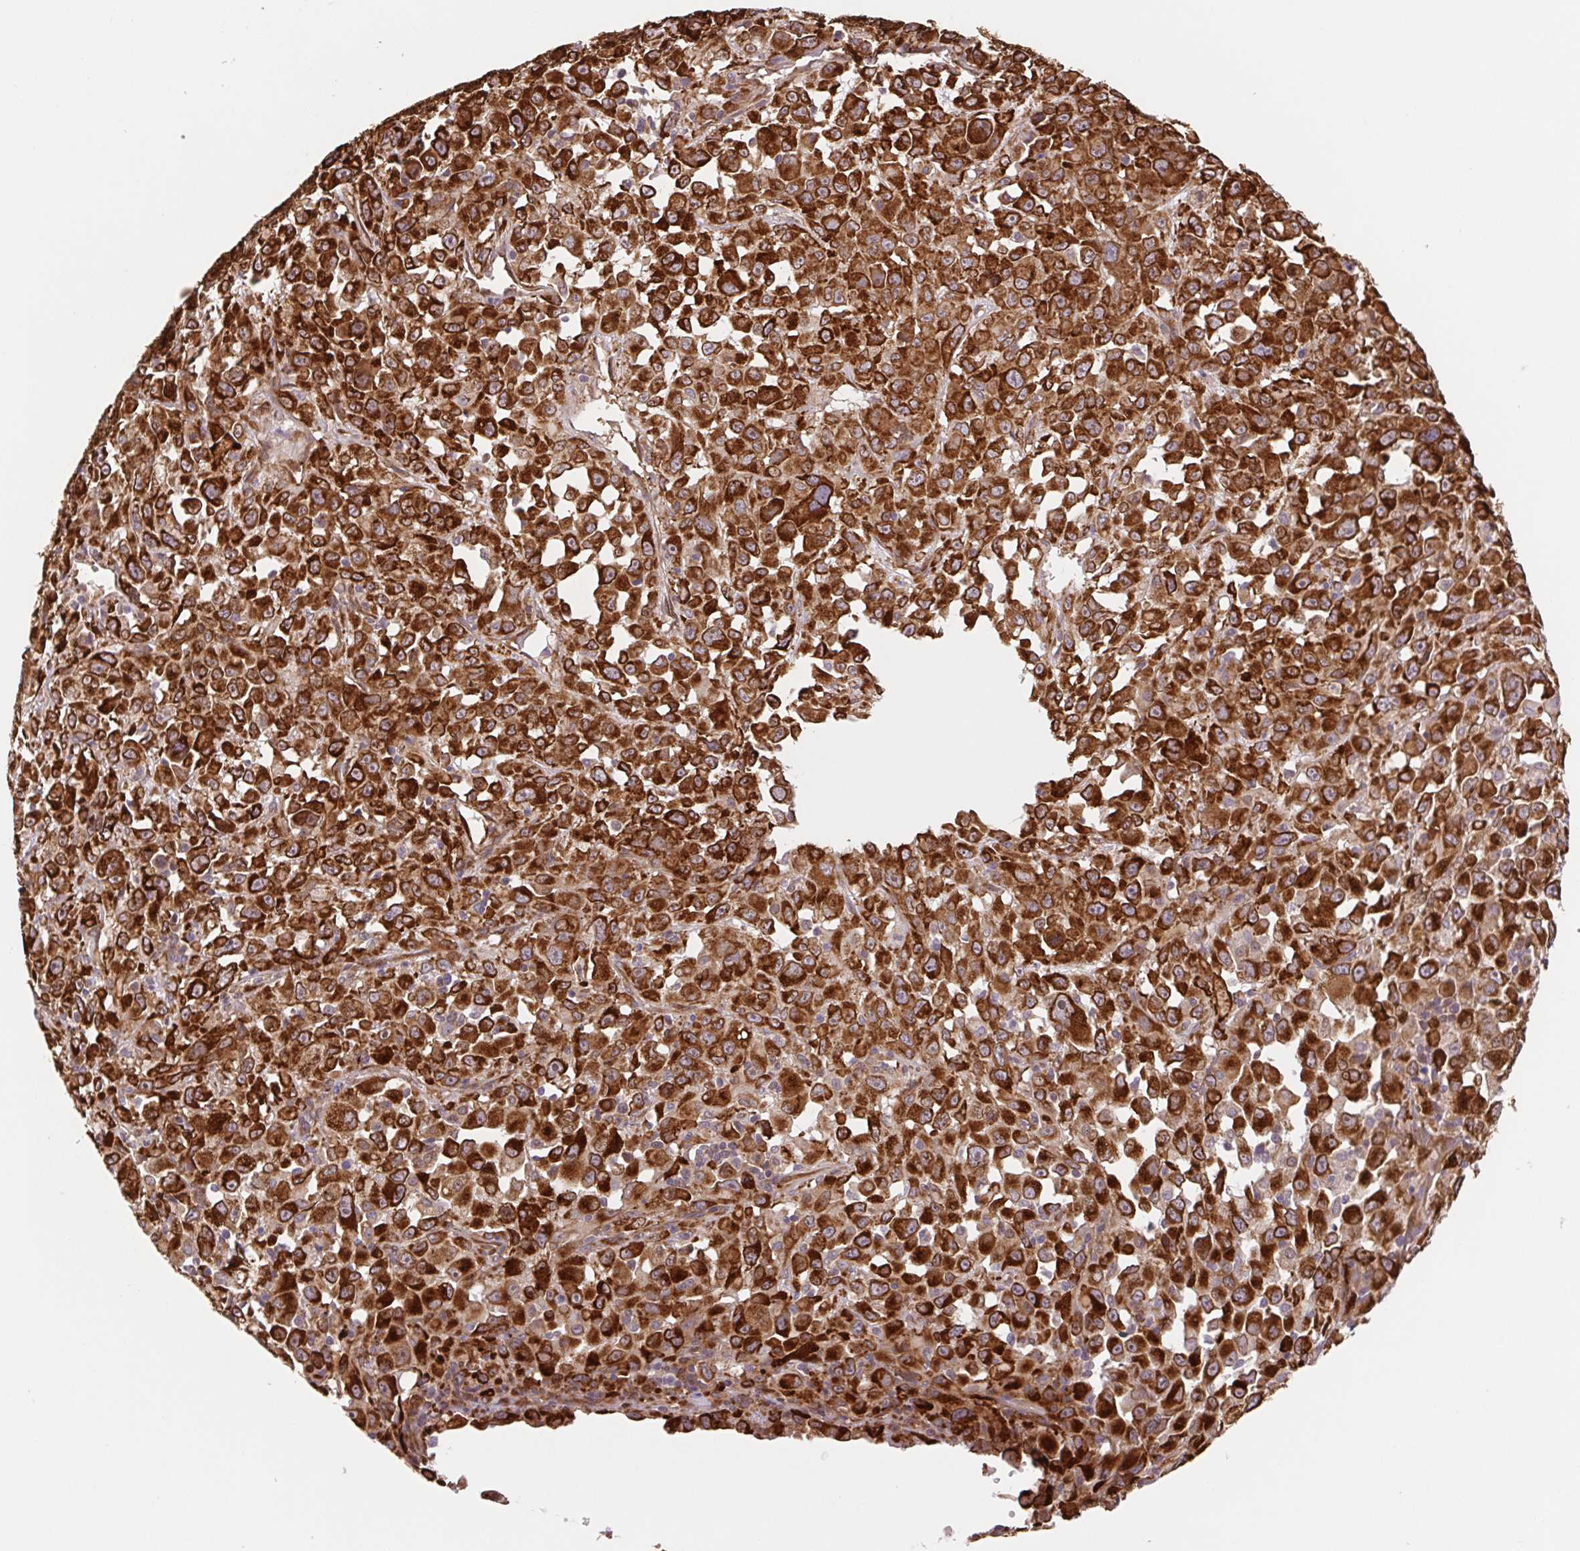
{"staining": {"intensity": "strong", "quantity": ">75%", "location": "cytoplasmic/membranous"}, "tissue": "melanoma", "cell_type": "Tumor cells", "image_type": "cancer", "snomed": [{"axis": "morphology", "description": "Malignant melanoma, Metastatic site"}, {"axis": "topography", "description": "Soft tissue"}], "caption": "Human malignant melanoma (metastatic site) stained with a brown dye displays strong cytoplasmic/membranous positive staining in about >75% of tumor cells.", "gene": "LYPD5", "patient": {"sex": "male", "age": 50}}